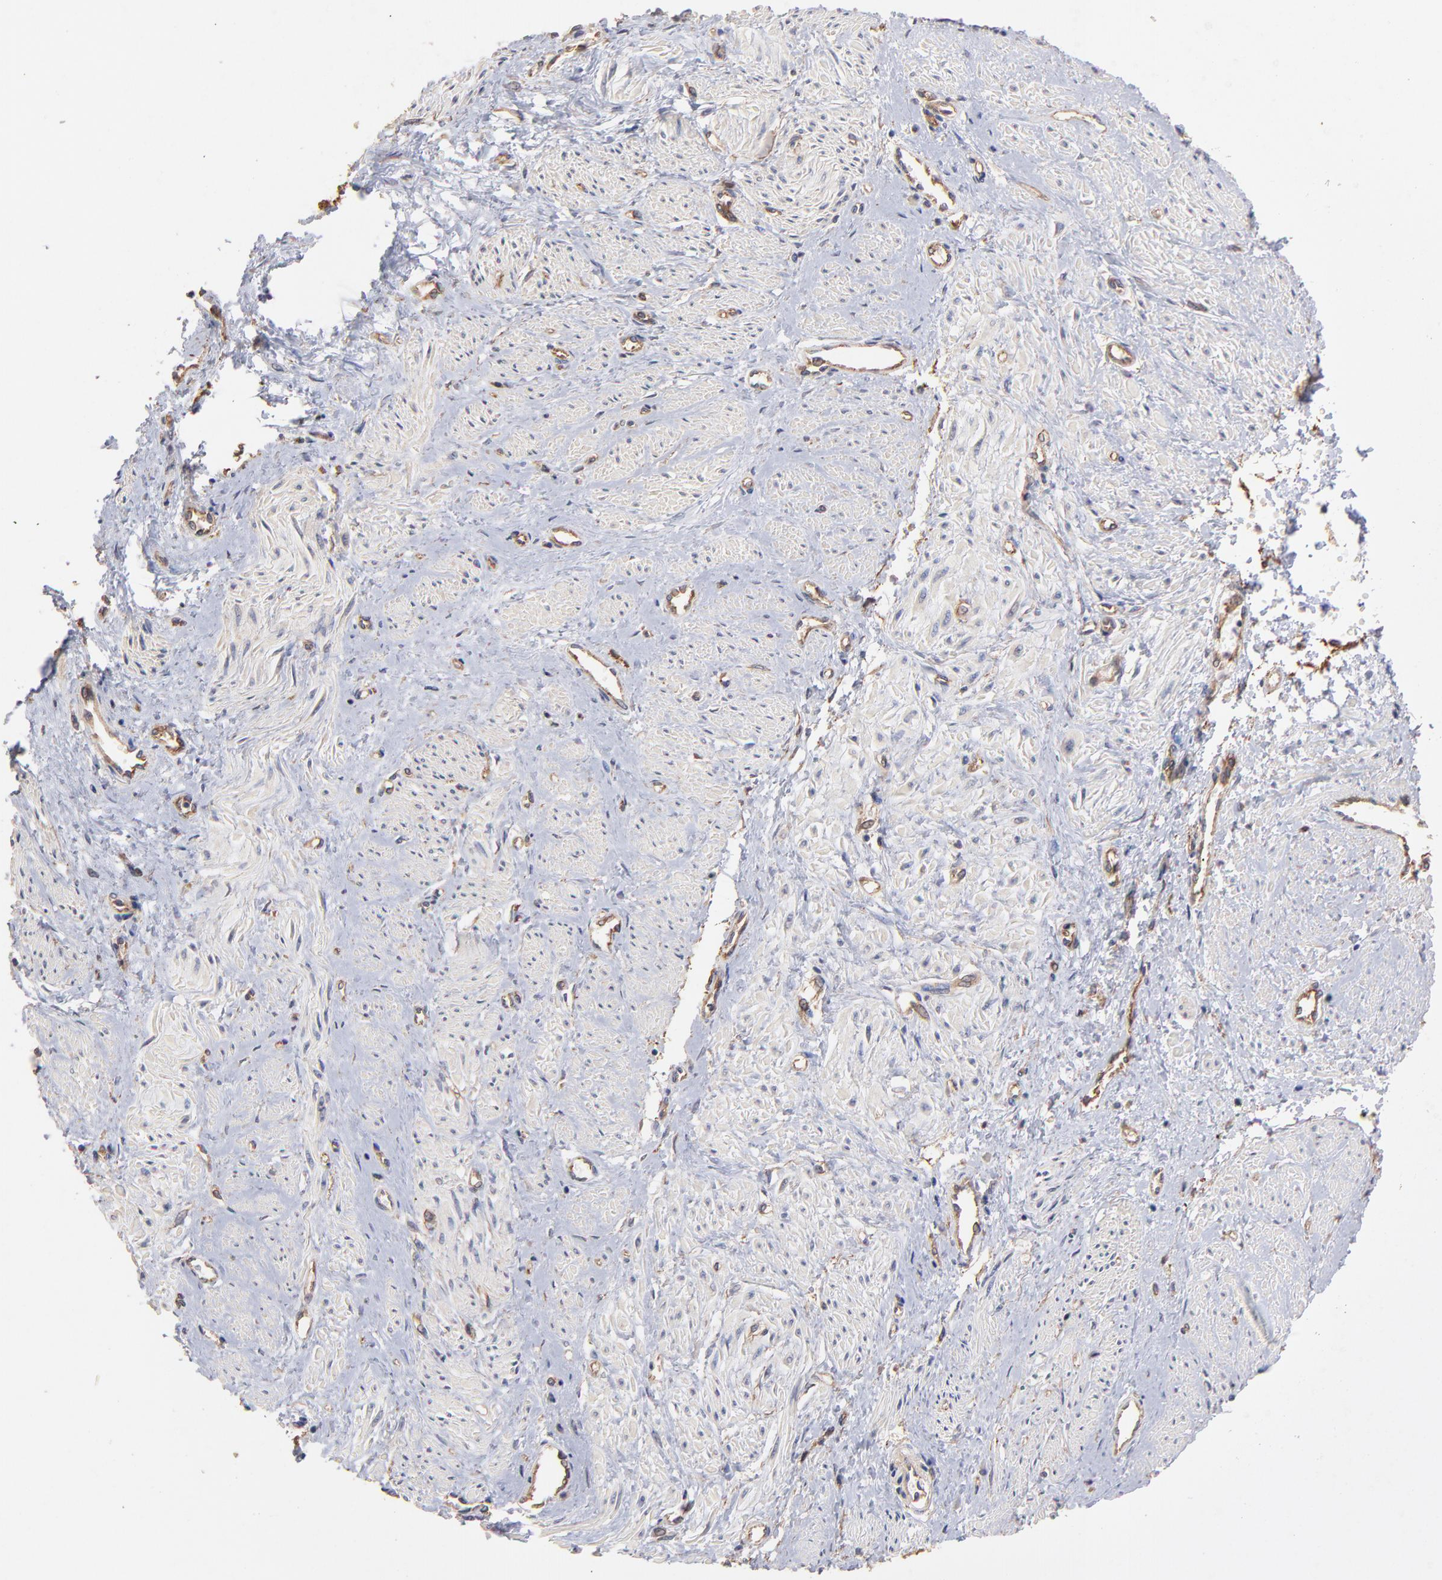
{"staining": {"intensity": "weak", "quantity": "25%-75%", "location": "cytoplasmic/membranous"}, "tissue": "smooth muscle", "cell_type": "Smooth muscle cells", "image_type": "normal", "snomed": [{"axis": "morphology", "description": "Normal tissue, NOS"}, {"axis": "topography", "description": "Smooth muscle"}, {"axis": "topography", "description": "Uterus"}], "caption": "IHC staining of unremarkable smooth muscle, which shows low levels of weak cytoplasmic/membranous positivity in approximately 25%-75% of smooth muscle cells indicating weak cytoplasmic/membranous protein expression. The staining was performed using DAB (3,3'-diaminobenzidine) (brown) for protein detection and nuclei were counterstained in hematoxylin (blue).", "gene": "STAP2", "patient": {"sex": "female", "age": 39}}